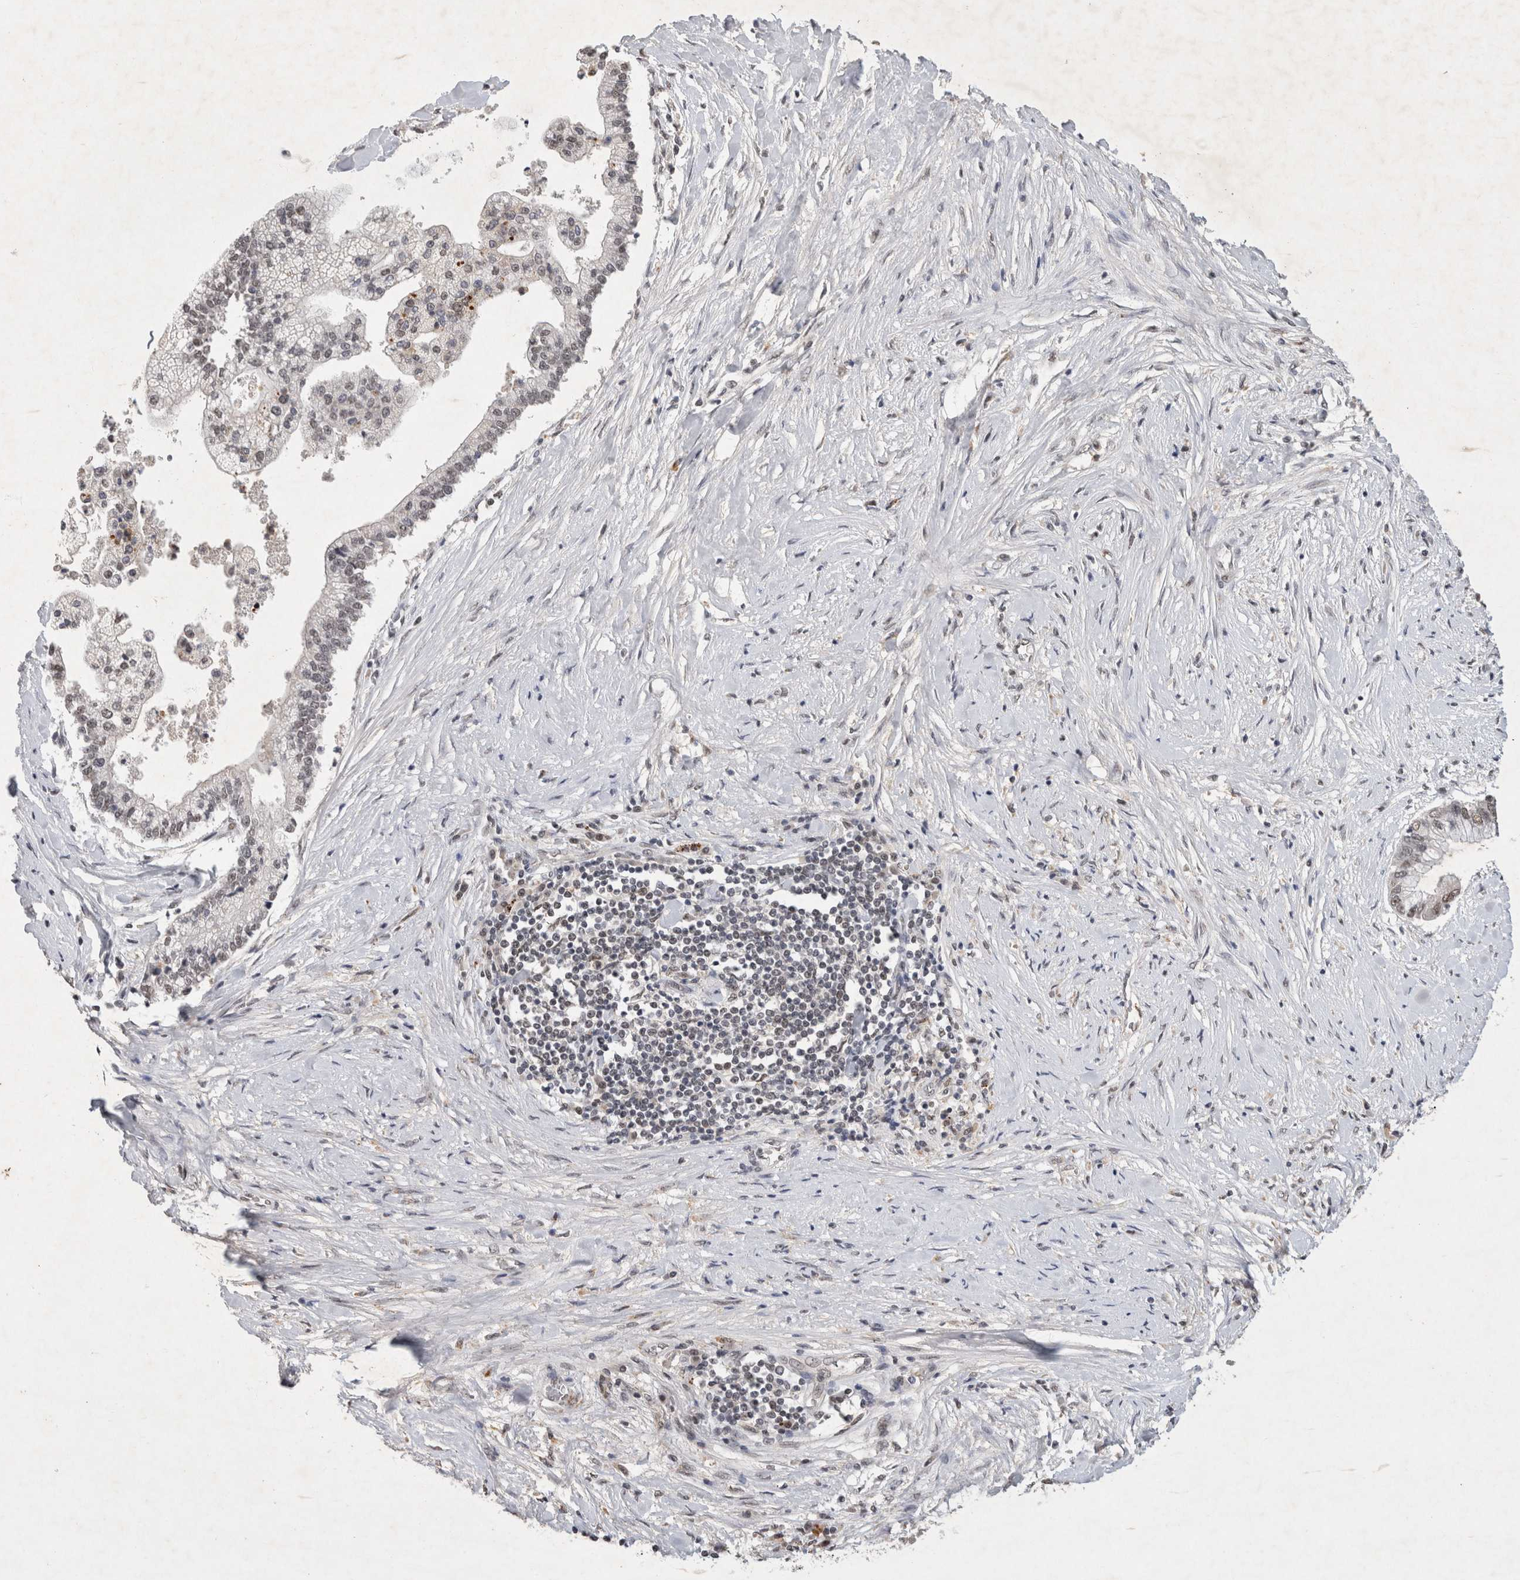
{"staining": {"intensity": "weak", "quantity": "<25%", "location": "nuclear"}, "tissue": "liver cancer", "cell_type": "Tumor cells", "image_type": "cancer", "snomed": [{"axis": "morphology", "description": "Cholangiocarcinoma"}, {"axis": "topography", "description": "Liver"}], "caption": "DAB immunohistochemical staining of human liver cholangiocarcinoma exhibits no significant positivity in tumor cells.", "gene": "XRCC5", "patient": {"sex": "male", "age": 50}}